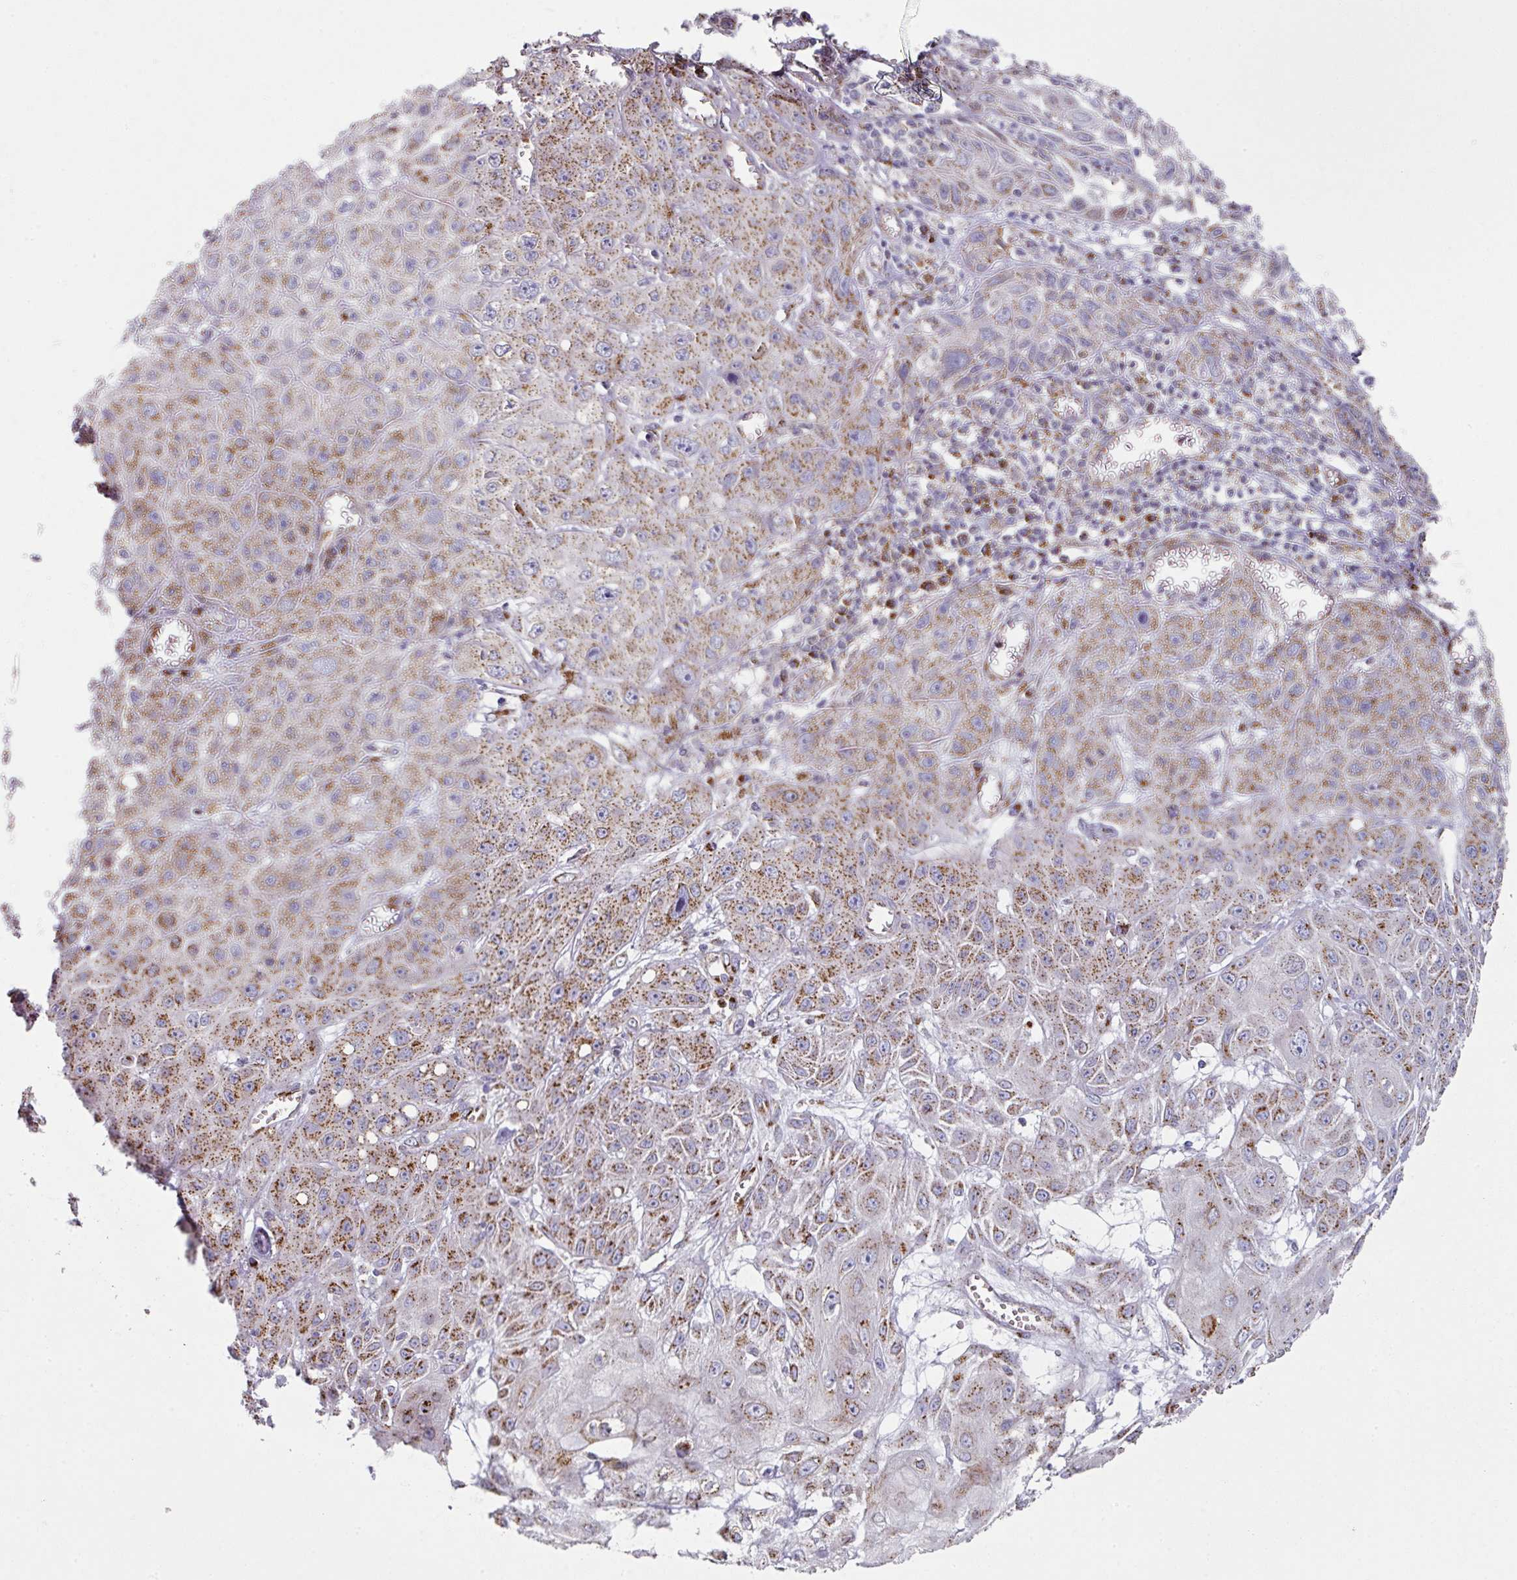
{"staining": {"intensity": "moderate", "quantity": ">75%", "location": "cytoplasmic/membranous"}, "tissue": "skin cancer", "cell_type": "Tumor cells", "image_type": "cancer", "snomed": [{"axis": "morphology", "description": "Squamous cell carcinoma, NOS"}, {"axis": "topography", "description": "Skin"}, {"axis": "topography", "description": "Vulva"}], "caption": "The histopathology image displays staining of skin cancer (squamous cell carcinoma), revealing moderate cytoplasmic/membranous protein expression (brown color) within tumor cells.", "gene": "CCDC85B", "patient": {"sex": "female", "age": 71}}